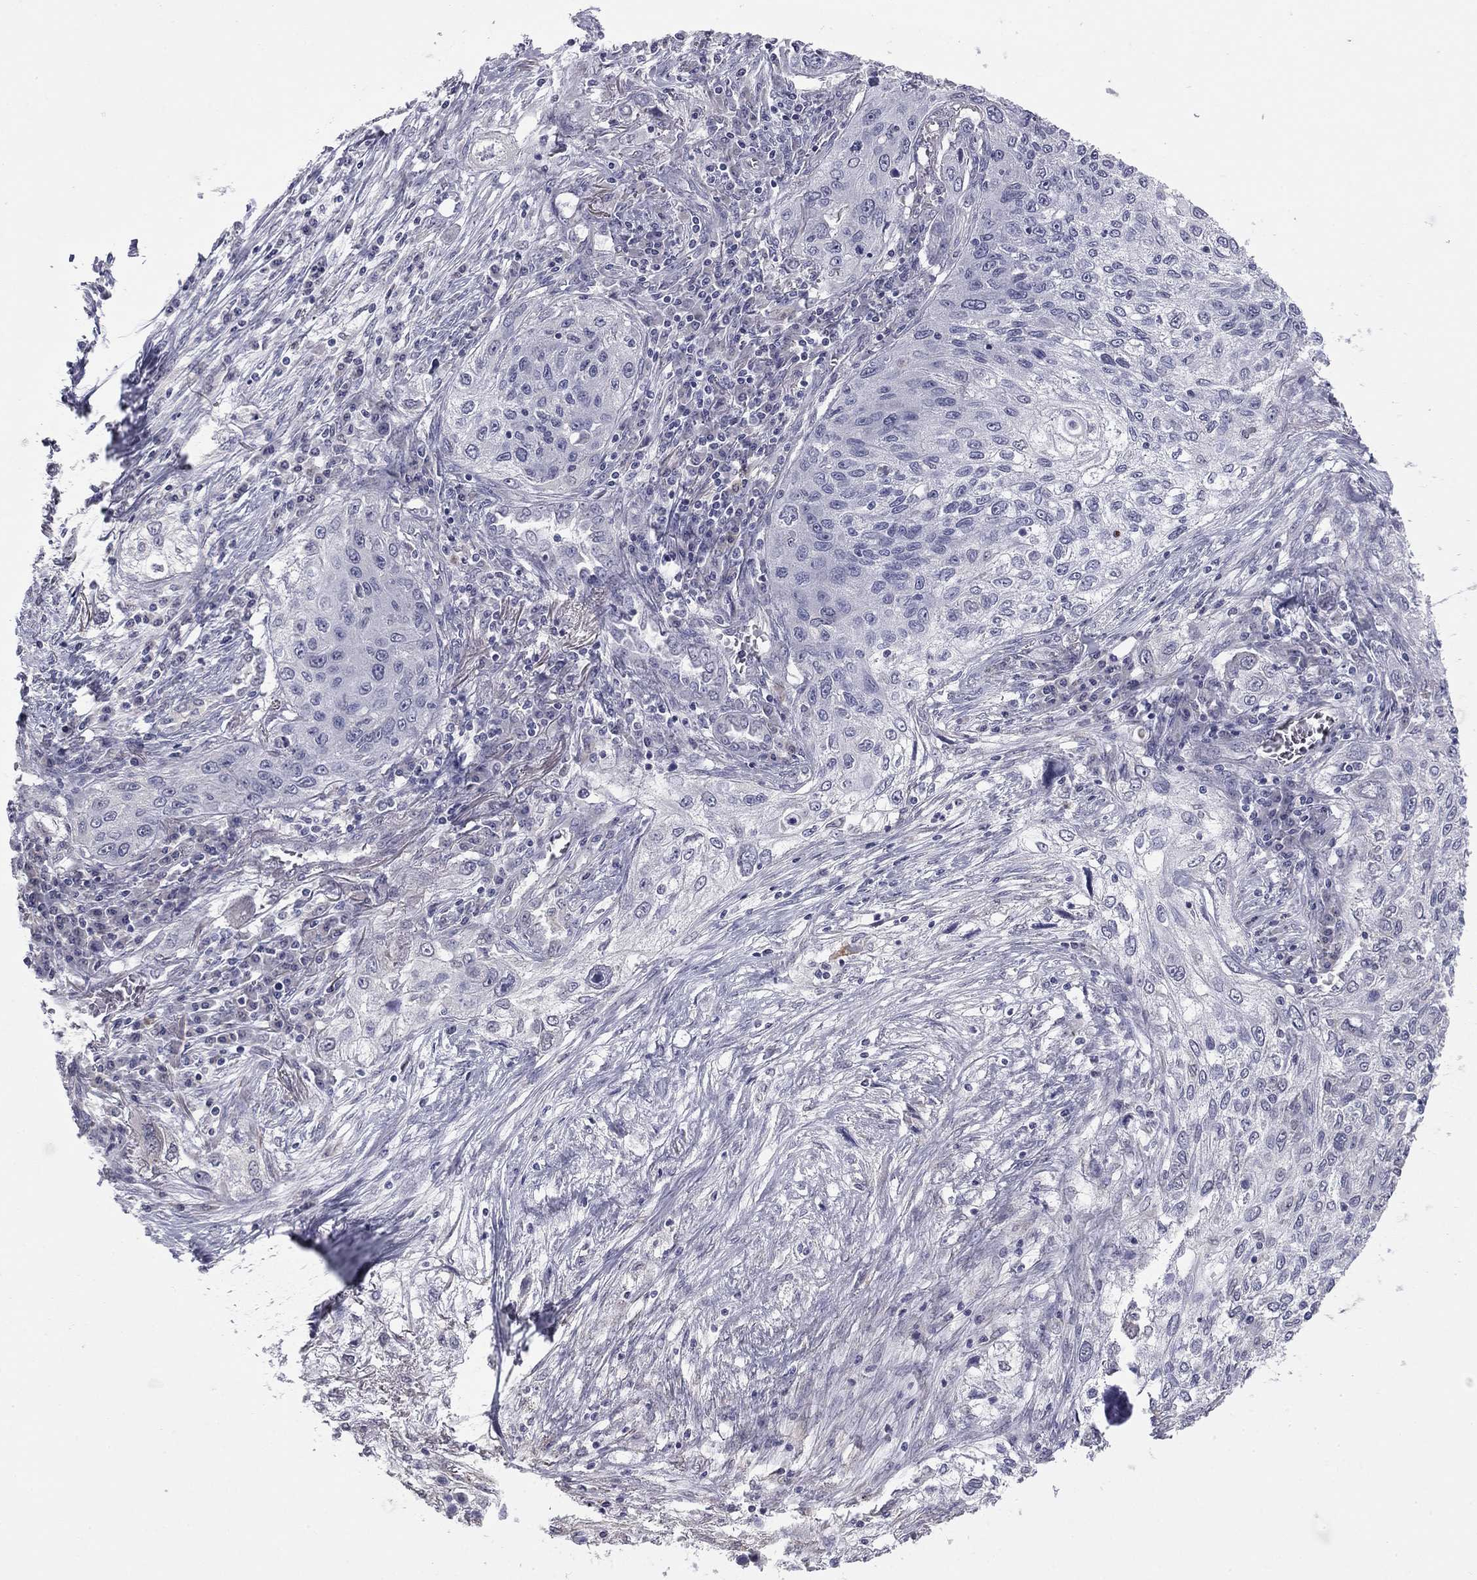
{"staining": {"intensity": "negative", "quantity": "none", "location": "none"}, "tissue": "lung cancer", "cell_type": "Tumor cells", "image_type": "cancer", "snomed": [{"axis": "morphology", "description": "Squamous cell carcinoma, NOS"}, {"axis": "topography", "description": "Lung"}], "caption": "Immunohistochemistry (IHC) micrograph of human lung cancer stained for a protein (brown), which shows no staining in tumor cells.", "gene": "PRRT2", "patient": {"sex": "female", "age": 69}}